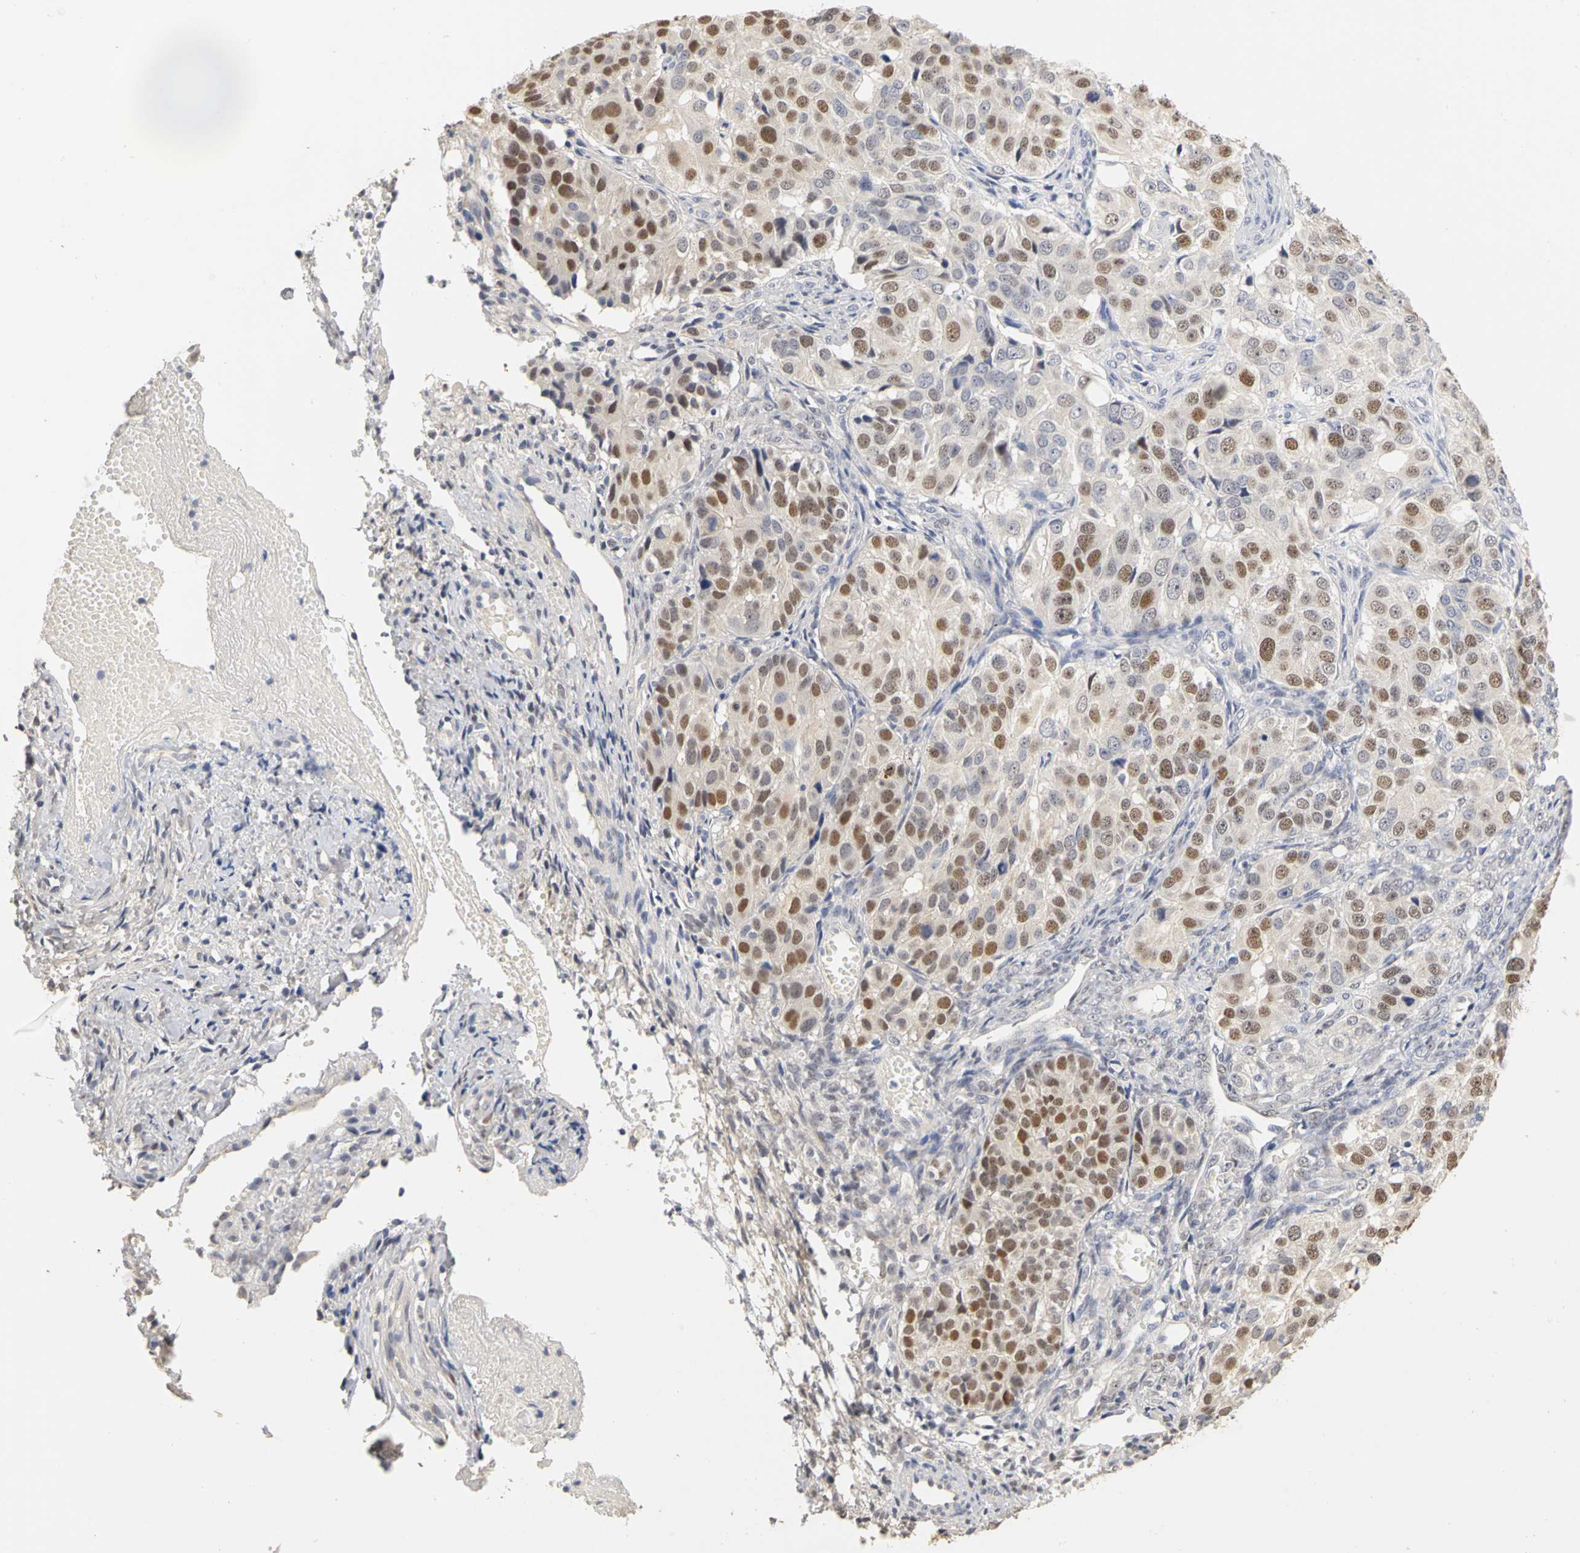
{"staining": {"intensity": "moderate", "quantity": ">75%", "location": "nuclear"}, "tissue": "ovarian cancer", "cell_type": "Tumor cells", "image_type": "cancer", "snomed": [{"axis": "morphology", "description": "Carcinoma, endometroid"}, {"axis": "topography", "description": "Ovary"}], "caption": "Approximately >75% of tumor cells in ovarian cancer (endometroid carcinoma) display moderate nuclear protein expression as visualized by brown immunohistochemical staining.", "gene": "PGR", "patient": {"sex": "female", "age": 51}}